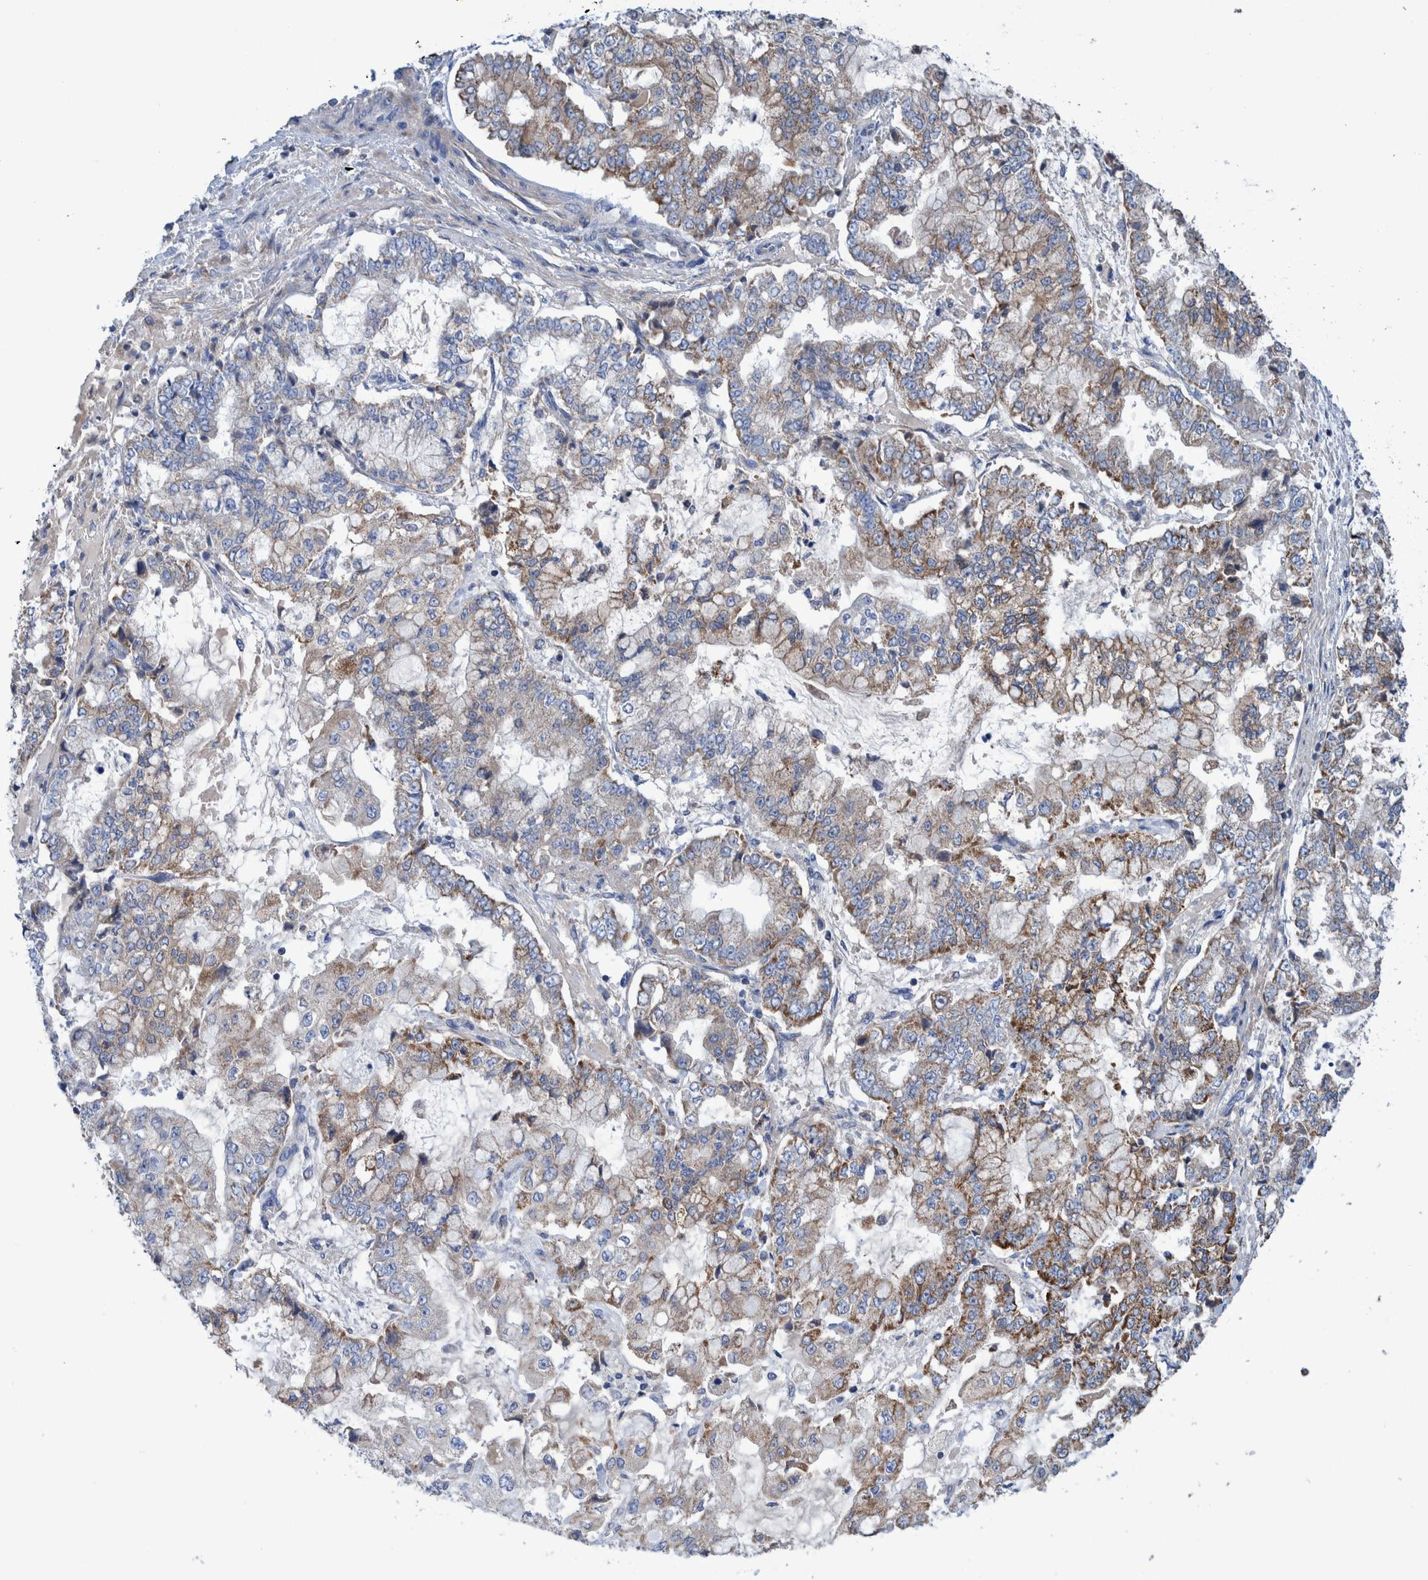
{"staining": {"intensity": "moderate", "quantity": ">75%", "location": "cytoplasmic/membranous"}, "tissue": "stomach cancer", "cell_type": "Tumor cells", "image_type": "cancer", "snomed": [{"axis": "morphology", "description": "Adenocarcinoma, NOS"}, {"axis": "topography", "description": "Stomach"}], "caption": "Immunohistochemistry (IHC) staining of stomach cancer (adenocarcinoma), which demonstrates medium levels of moderate cytoplasmic/membranous positivity in about >75% of tumor cells indicating moderate cytoplasmic/membranous protein positivity. The staining was performed using DAB (brown) for protein detection and nuclei were counterstained in hematoxylin (blue).", "gene": "DECR1", "patient": {"sex": "male", "age": 76}}